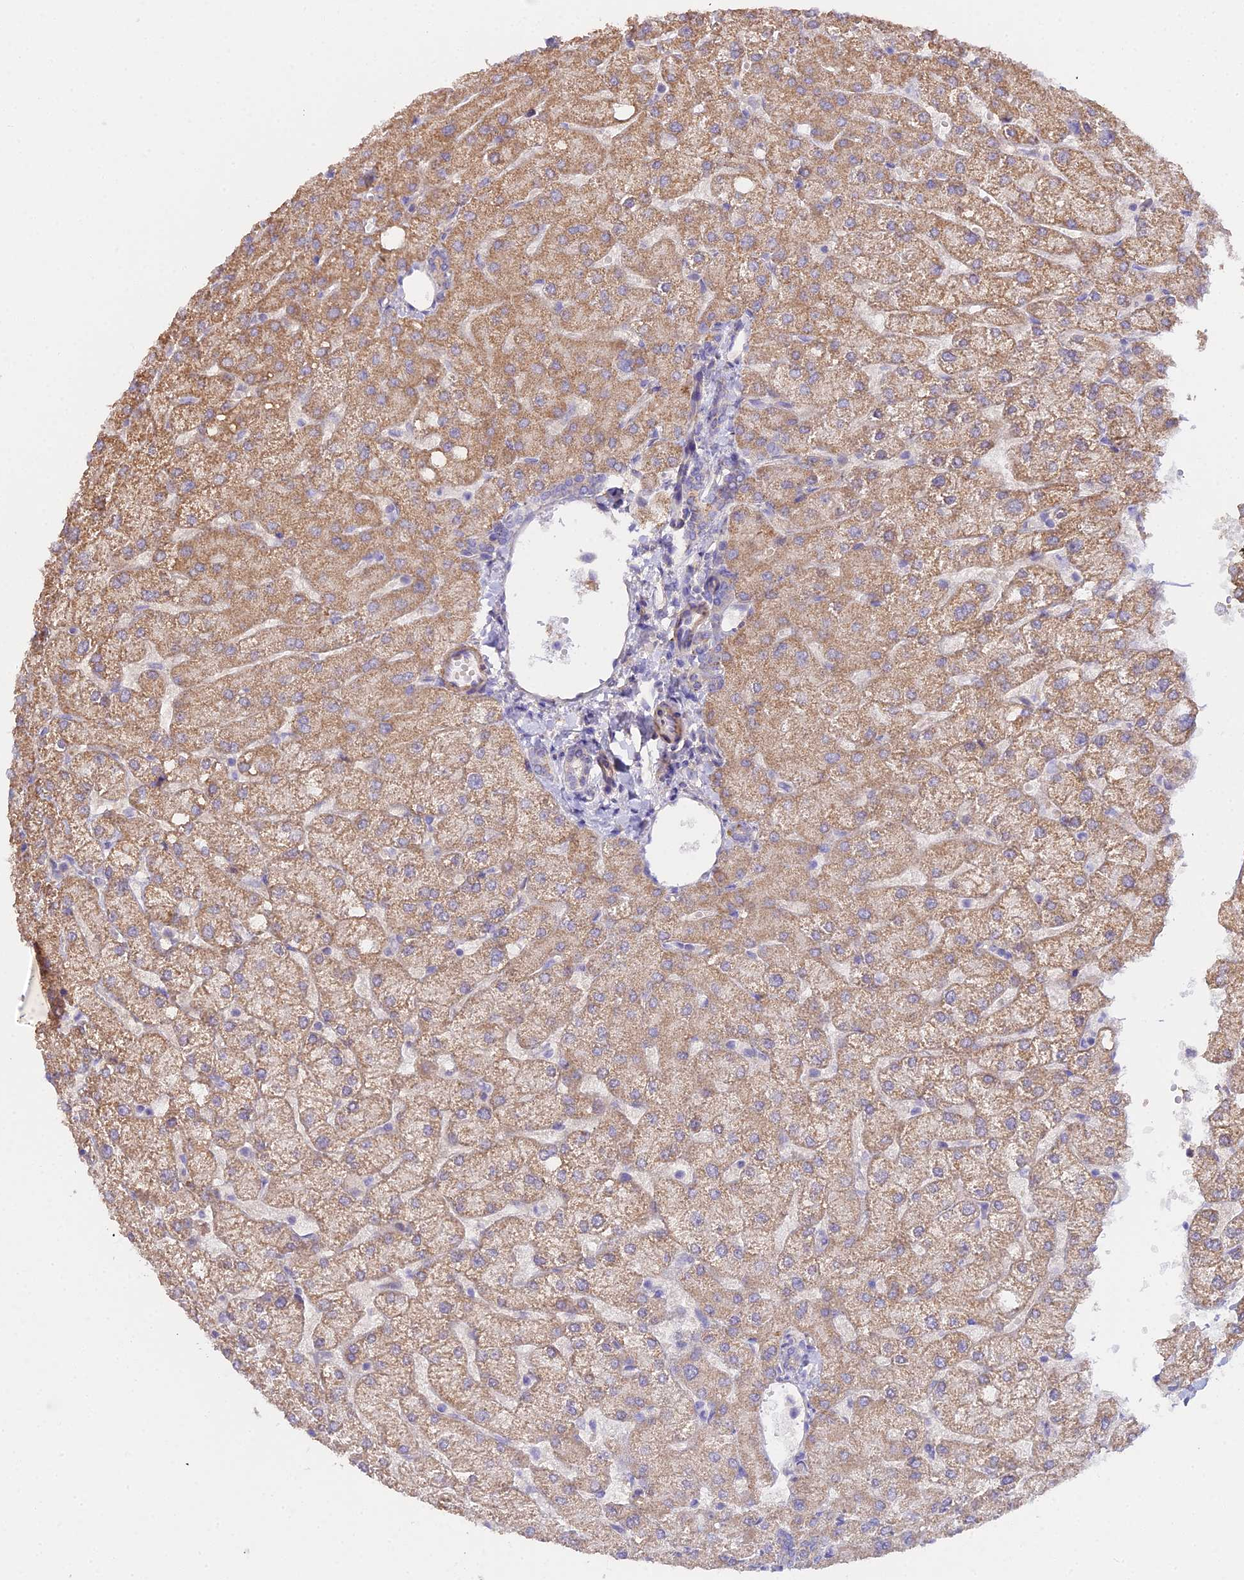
{"staining": {"intensity": "negative", "quantity": "none", "location": "none"}, "tissue": "liver", "cell_type": "Cholangiocytes", "image_type": "normal", "snomed": [{"axis": "morphology", "description": "Normal tissue, NOS"}, {"axis": "topography", "description": "Liver"}], "caption": "Immunohistochemical staining of unremarkable liver demonstrates no significant positivity in cholangiocytes. Brightfield microscopy of IHC stained with DAB (3,3'-diaminobenzidine) (brown) and hematoxylin (blue), captured at high magnification.", "gene": "METTL13", "patient": {"sex": "female", "age": 54}}